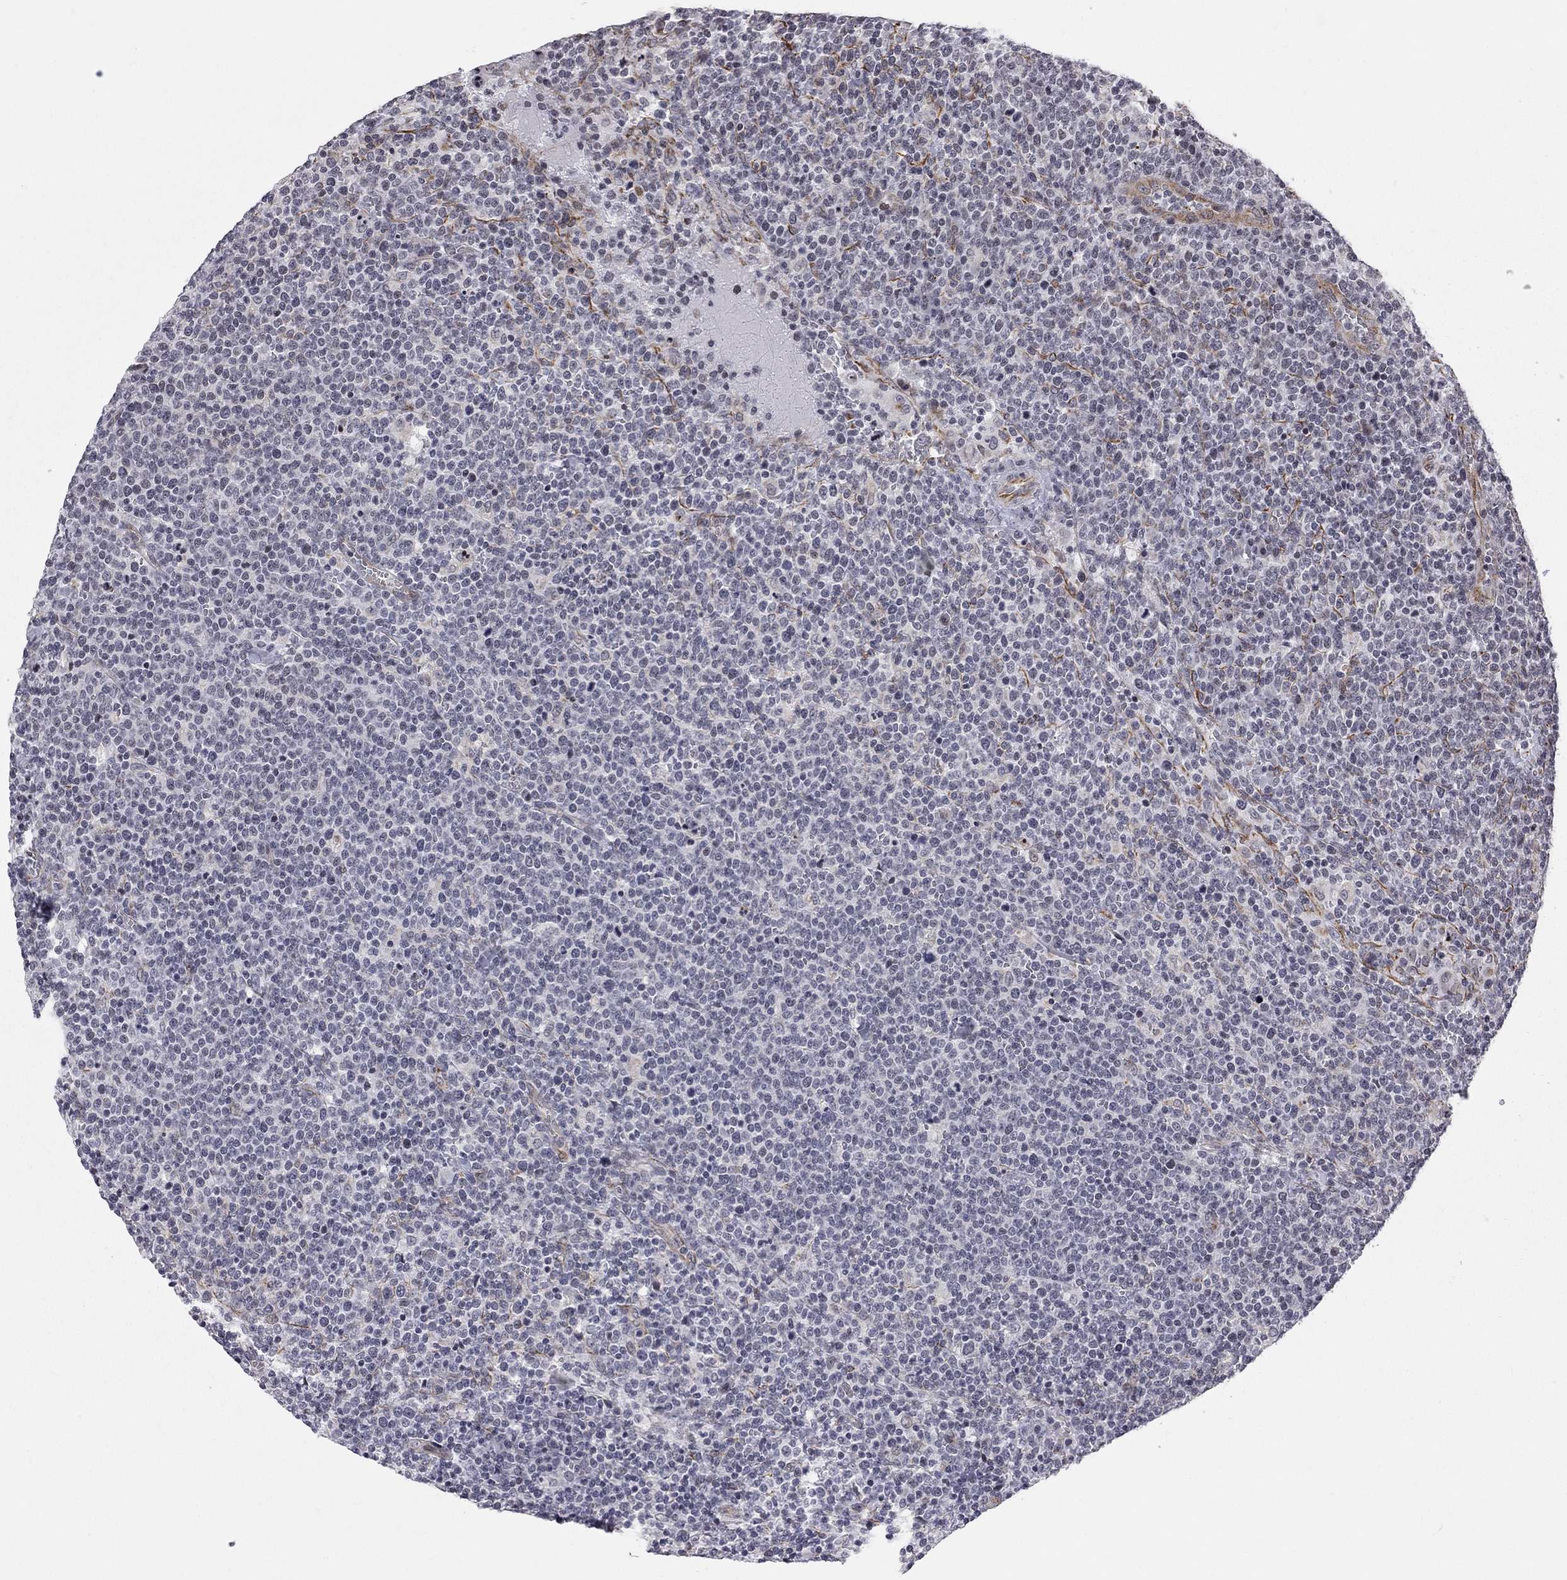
{"staining": {"intensity": "negative", "quantity": "none", "location": "none"}, "tissue": "lymphoma", "cell_type": "Tumor cells", "image_type": "cancer", "snomed": [{"axis": "morphology", "description": "Malignant lymphoma, non-Hodgkin's type, High grade"}, {"axis": "topography", "description": "Lymph node"}], "caption": "Micrograph shows no protein positivity in tumor cells of lymphoma tissue. (Immunohistochemistry, brightfield microscopy, high magnification).", "gene": "MTNR1B", "patient": {"sex": "male", "age": 61}}